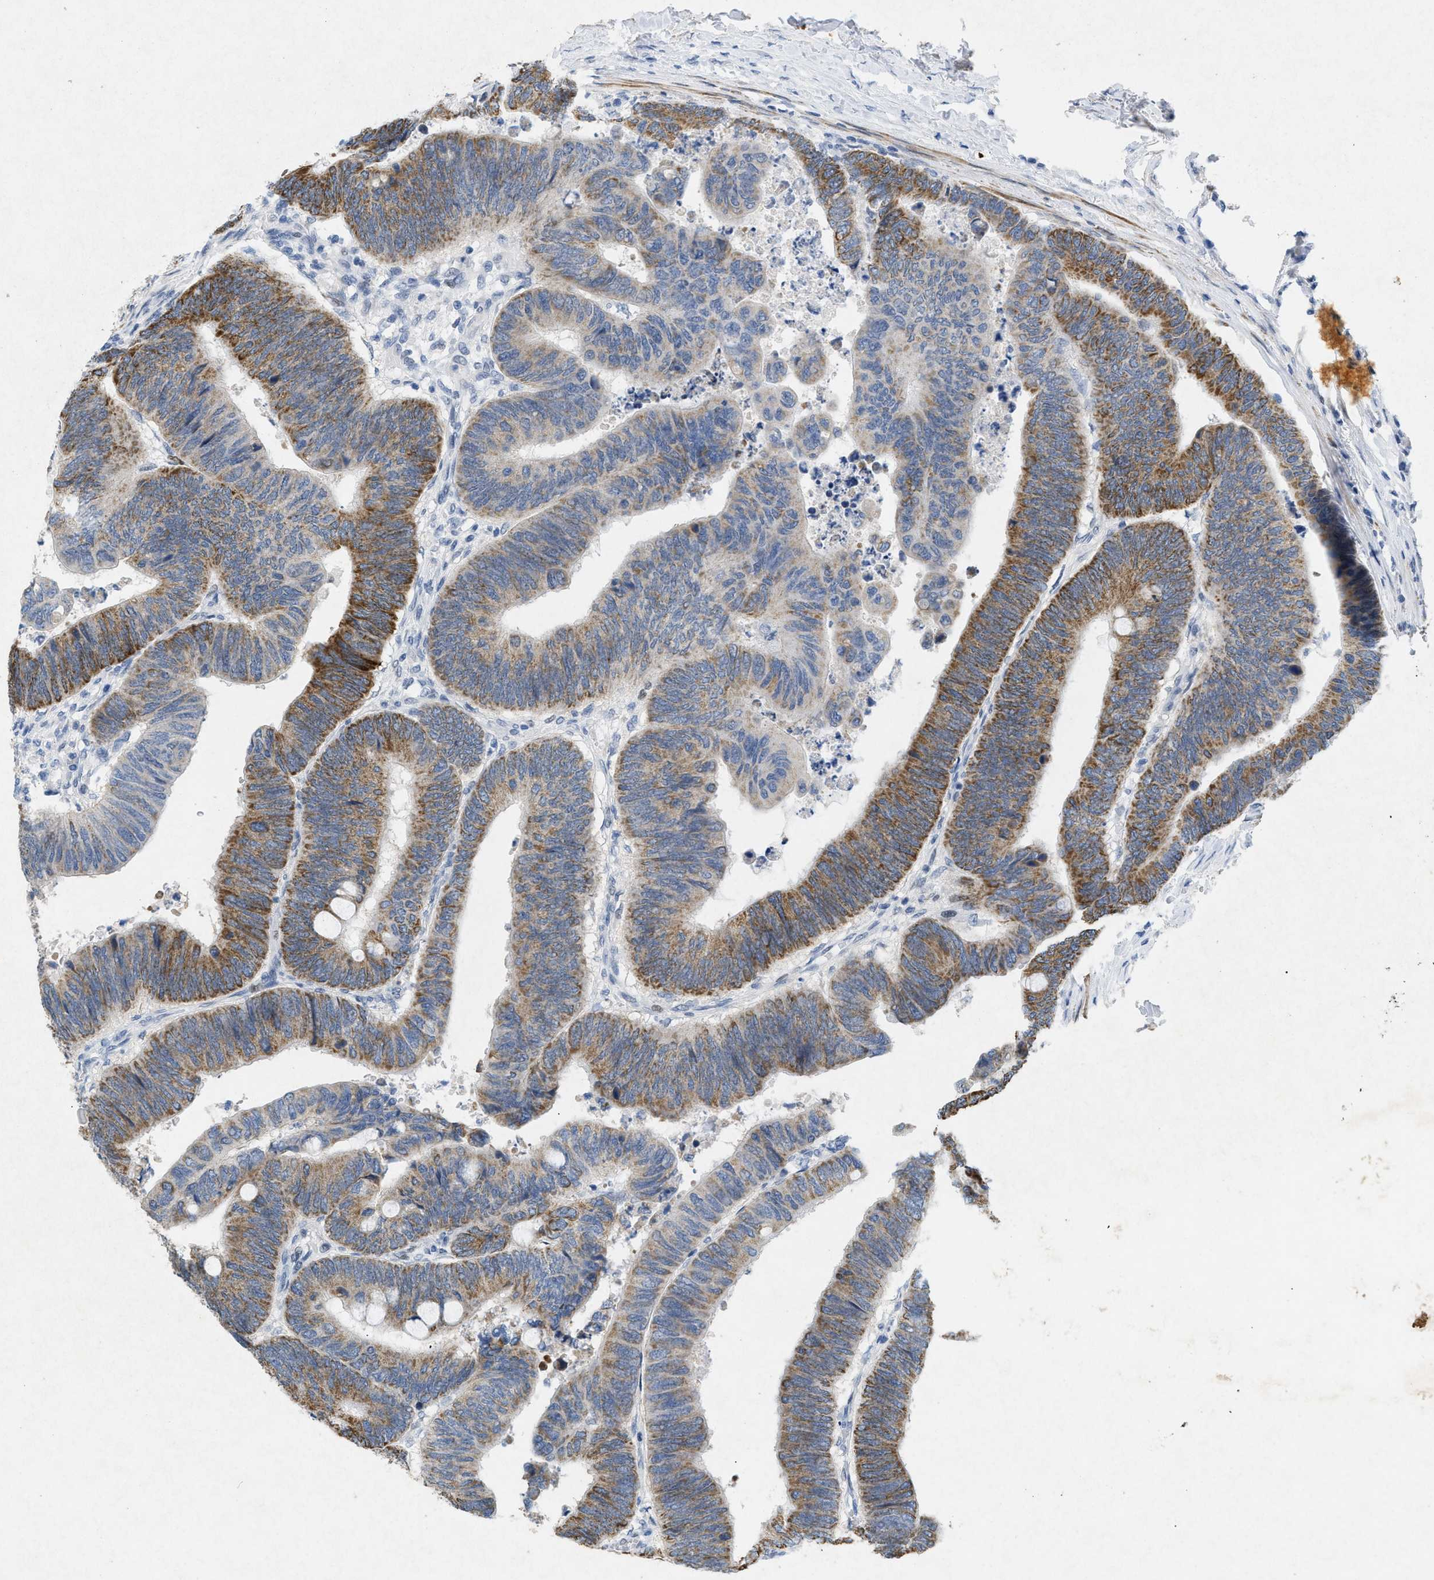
{"staining": {"intensity": "moderate", "quantity": "25%-75%", "location": "cytoplasmic/membranous"}, "tissue": "colorectal cancer", "cell_type": "Tumor cells", "image_type": "cancer", "snomed": [{"axis": "morphology", "description": "Normal tissue, NOS"}, {"axis": "morphology", "description": "Adenocarcinoma, NOS"}, {"axis": "topography", "description": "Rectum"}, {"axis": "topography", "description": "Peripheral nerve tissue"}], "caption": "Adenocarcinoma (colorectal) was stained to show a protein in brown. There is medium levels of moderate cytoplasmic/membranous expression in about 25%-75% of tumor cells.", "gene": "TASOR", "patient": {"sex": "male", "age": 92}}